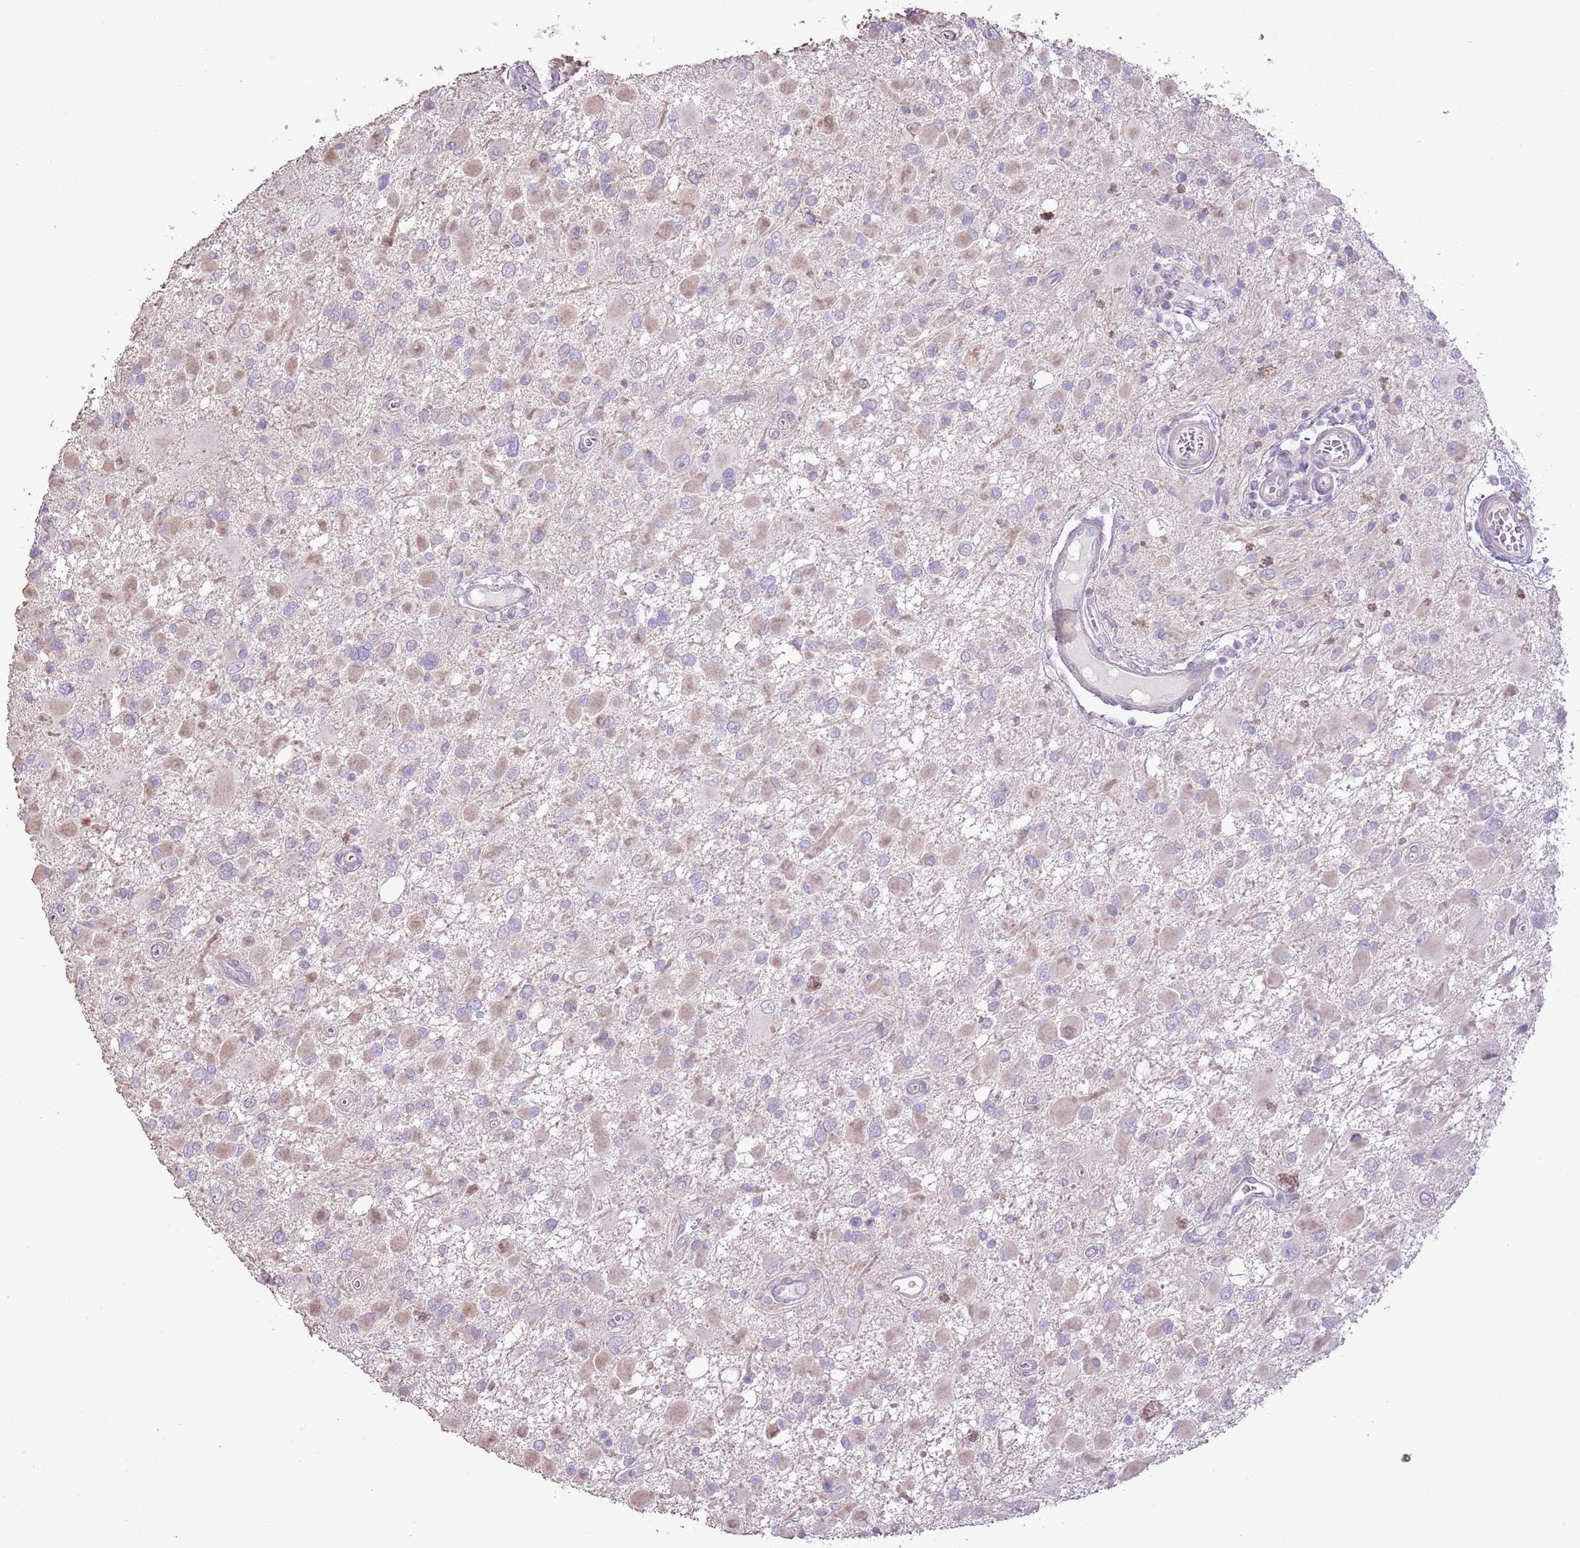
{"staining": {"intensity": "moderate", "quantity": "<25%", "location": "nuclear"}, "tissue": "glioma", "cell_type": "Tumor cells", "image_type": "cancer", "snomed": [{"axis": "morphology", "description": "Glioma, malignant, High grade"}, {"axis": "topography", "description": "Brain"}], "caption": "Tumor cells show low levels of moderate nuclear staining in about <25% of cells in glioma. Nuclei are stained in blue.", "gene": "GMNN", "patient": {"sex": "male", "age": 53}}